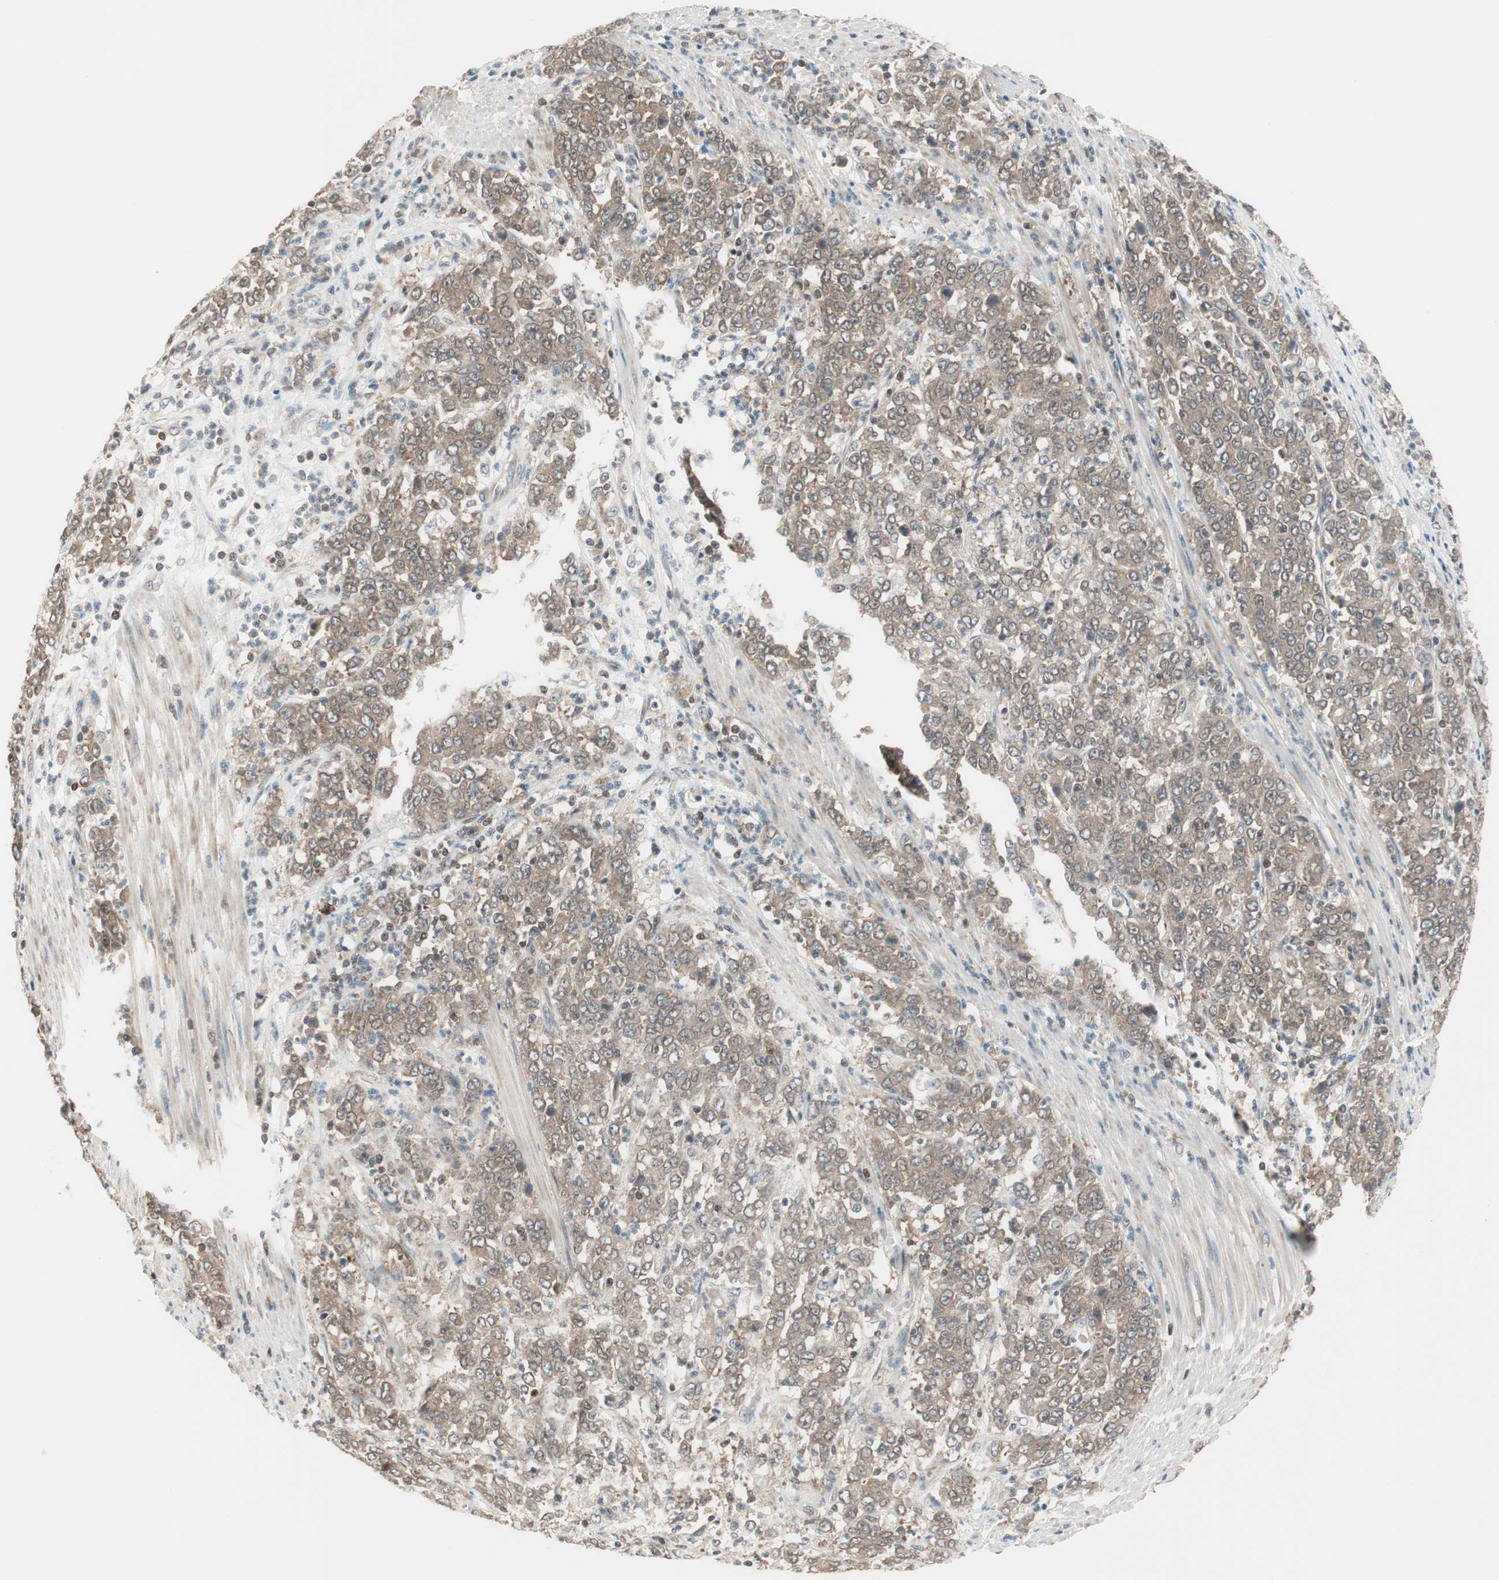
{"staining": {"intensity": "moderate", "quantity": ">75%", "location": "cytoplasmic/membranous"}, "tissue": "stomach cancer", "cell_type": "Tumor cells", "image_type": "cancer", "snomed": [{"axis": "morphology", "description": "Adenocarcinoma, NOS"}, {"axis": "topography", "description": "Stomach, lower"}], "caption": "Immunohistochemical staining of human stomach adenocarcinoma displays medium levels of moderate cytoplasmic/membranous expression in approximately >75% of tumor cells.", "gene": "UBE2I", "patient": {"sex": "female", "age": 71}}